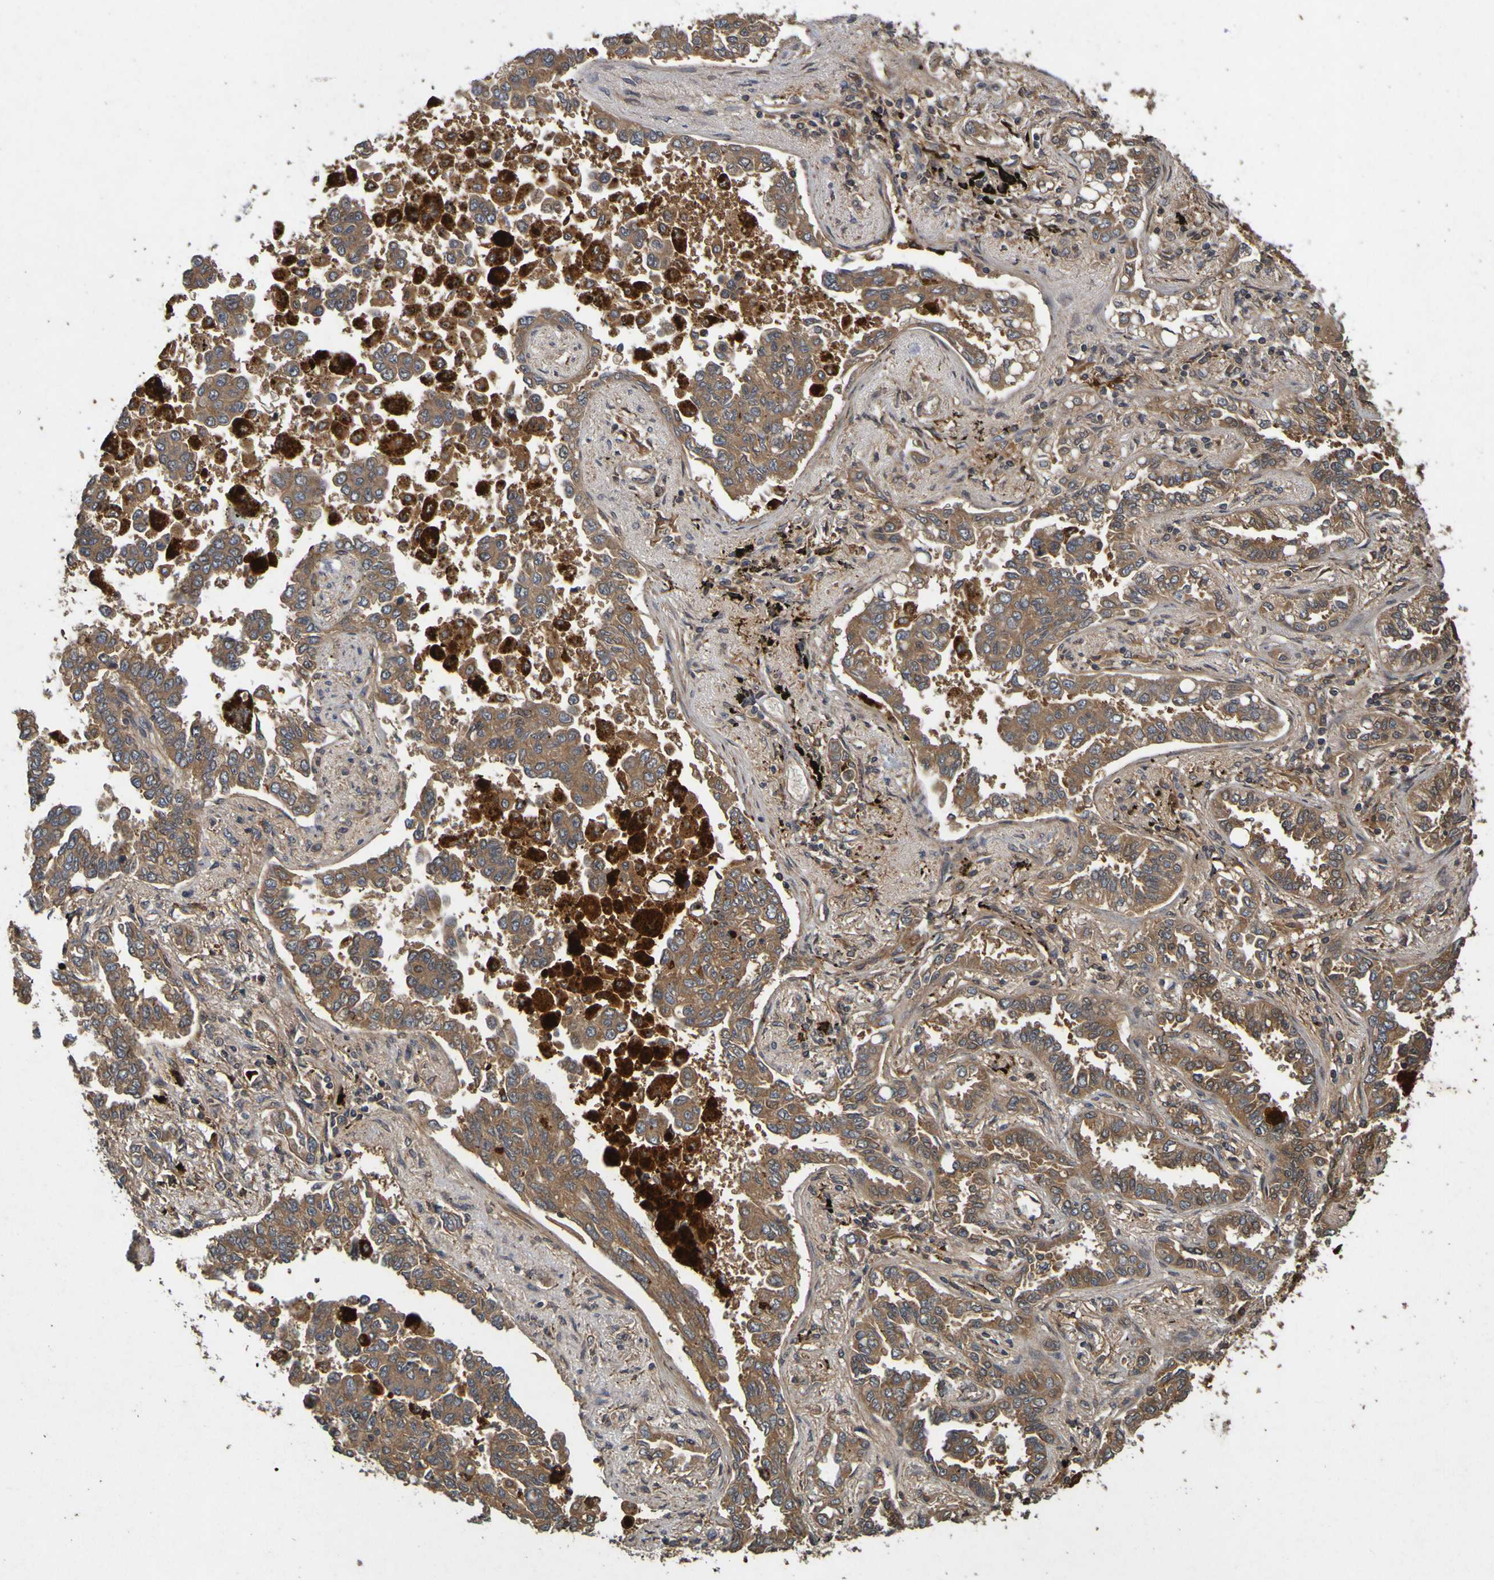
{"staining": {"intensity": "moderate", "quantity": ">75%", "location": "cytoplasmic/membranous"}, "tissue": "lung cancer", "cell_type": "Tumor cells", "image_type": "cancer", "snomed": [{"axis": "morphology", "description": "Normal tissue, NOS"}, {"axis": "morphology", "description": "Adenocarcinoma, NOS"}, {"axis": "topography", "description": "Lung"}], "caption": "Immunohistochemistry (IHC) micrograph of human lung cancer (adenocarcinoma) stained for a protein (brown), which demonstrates medium levels of moderate cytoplasmic/membranous staining in about >75% of tumor cells.", "gene": "OCRL", "patient": {"sex": "male", "age": 59}}